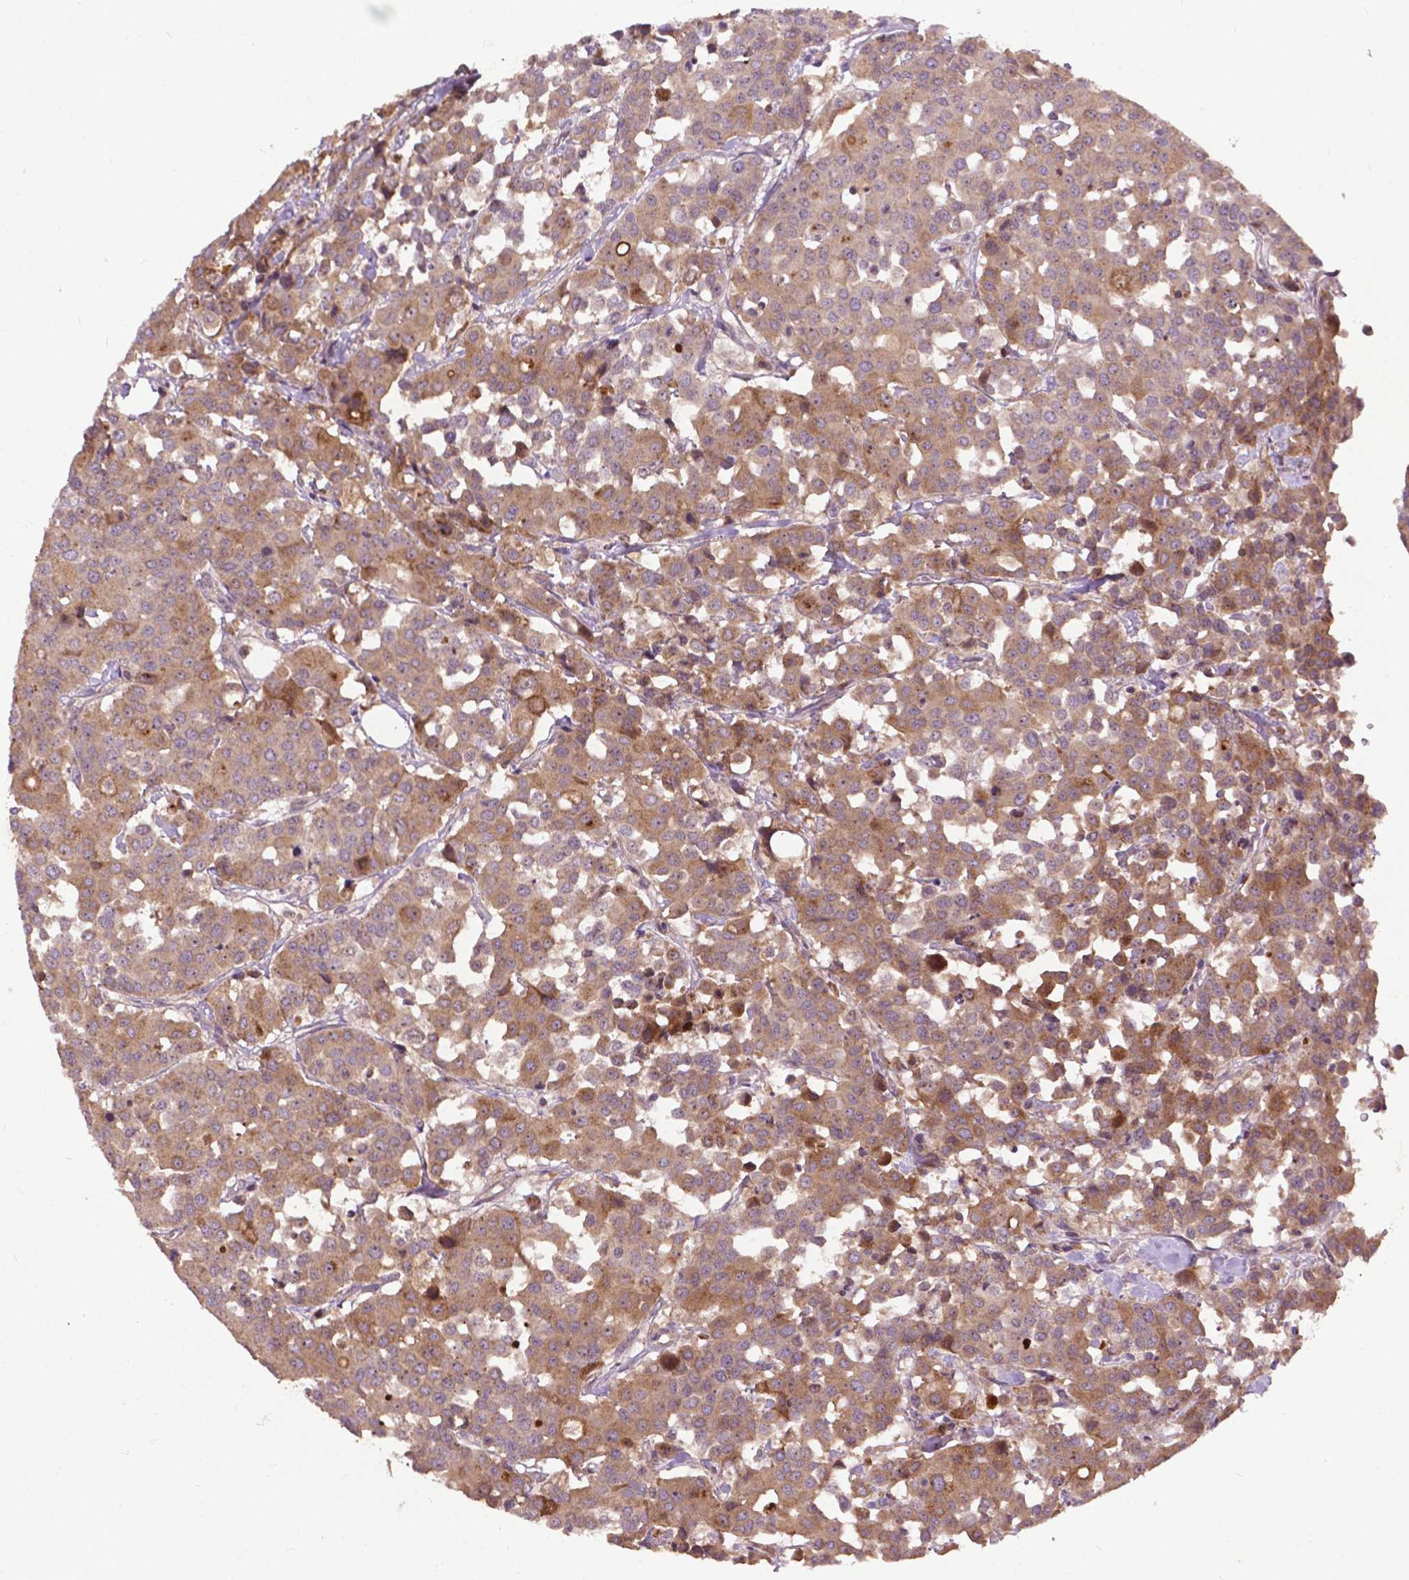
{"staining": {"intensity": "moderate", "quantity": ">75%", "location": "cytoplasmic/membranous"}, "tissue": "carcinoid", "cell_type": "Tumor cells", "image_type": "cancer", "snomed": [{"axis": "morphology", "description": "Carcinoid, malignant, NOS"}, {"axis": "topography", "description": "Colon"}], "caption": "Immunohistochemical staining of human carcinoid shows moderate cytoplasmic/membranous protein staining in about >75% of tumor cells. (Brightfield microscopy of DAB IHC at high magnification).", "gene": "PARP3", "patient": {"sex": "male", "age": 81}}